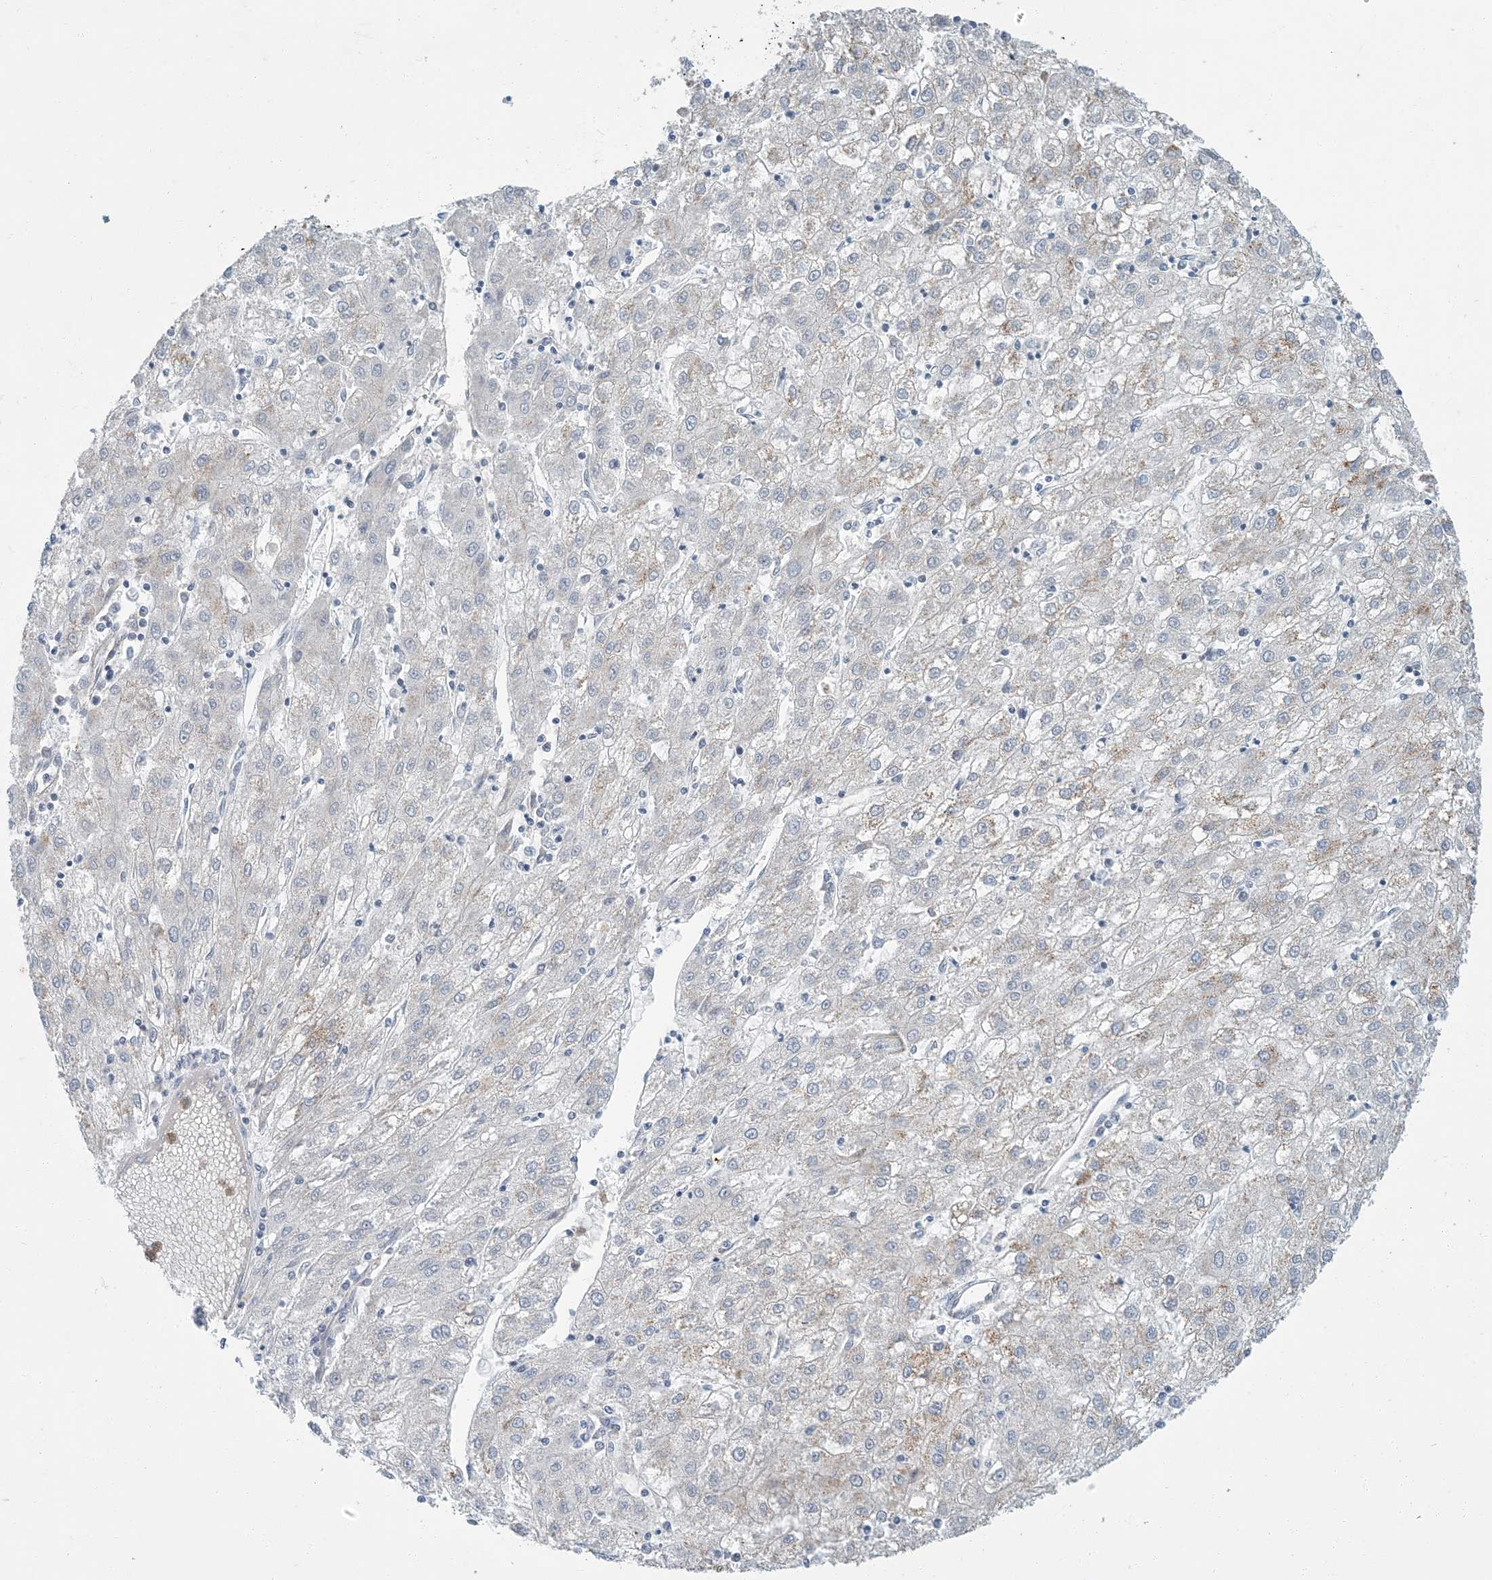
{"staining": {"intensity": "negative", "quantity": "none", "location": "none"}, "tissue": "liver cancer", "cell_type": "Tumor cells", "image_type": "cancer", "snomed": [{"axis": "morphology", "description": "Carcinoma, Hepatocellular, NOS"}, {"axis": "topography", "description": "Liver"}], "caption": "Immunohistochemistry (IHC) micrograph of liver cancer stained for a protein (brown), which reveals no staining in tumor cells. Nuclei are stained in blue.", "gene": "EPHA4", "patient": {"sex": "male", "age": 72}}